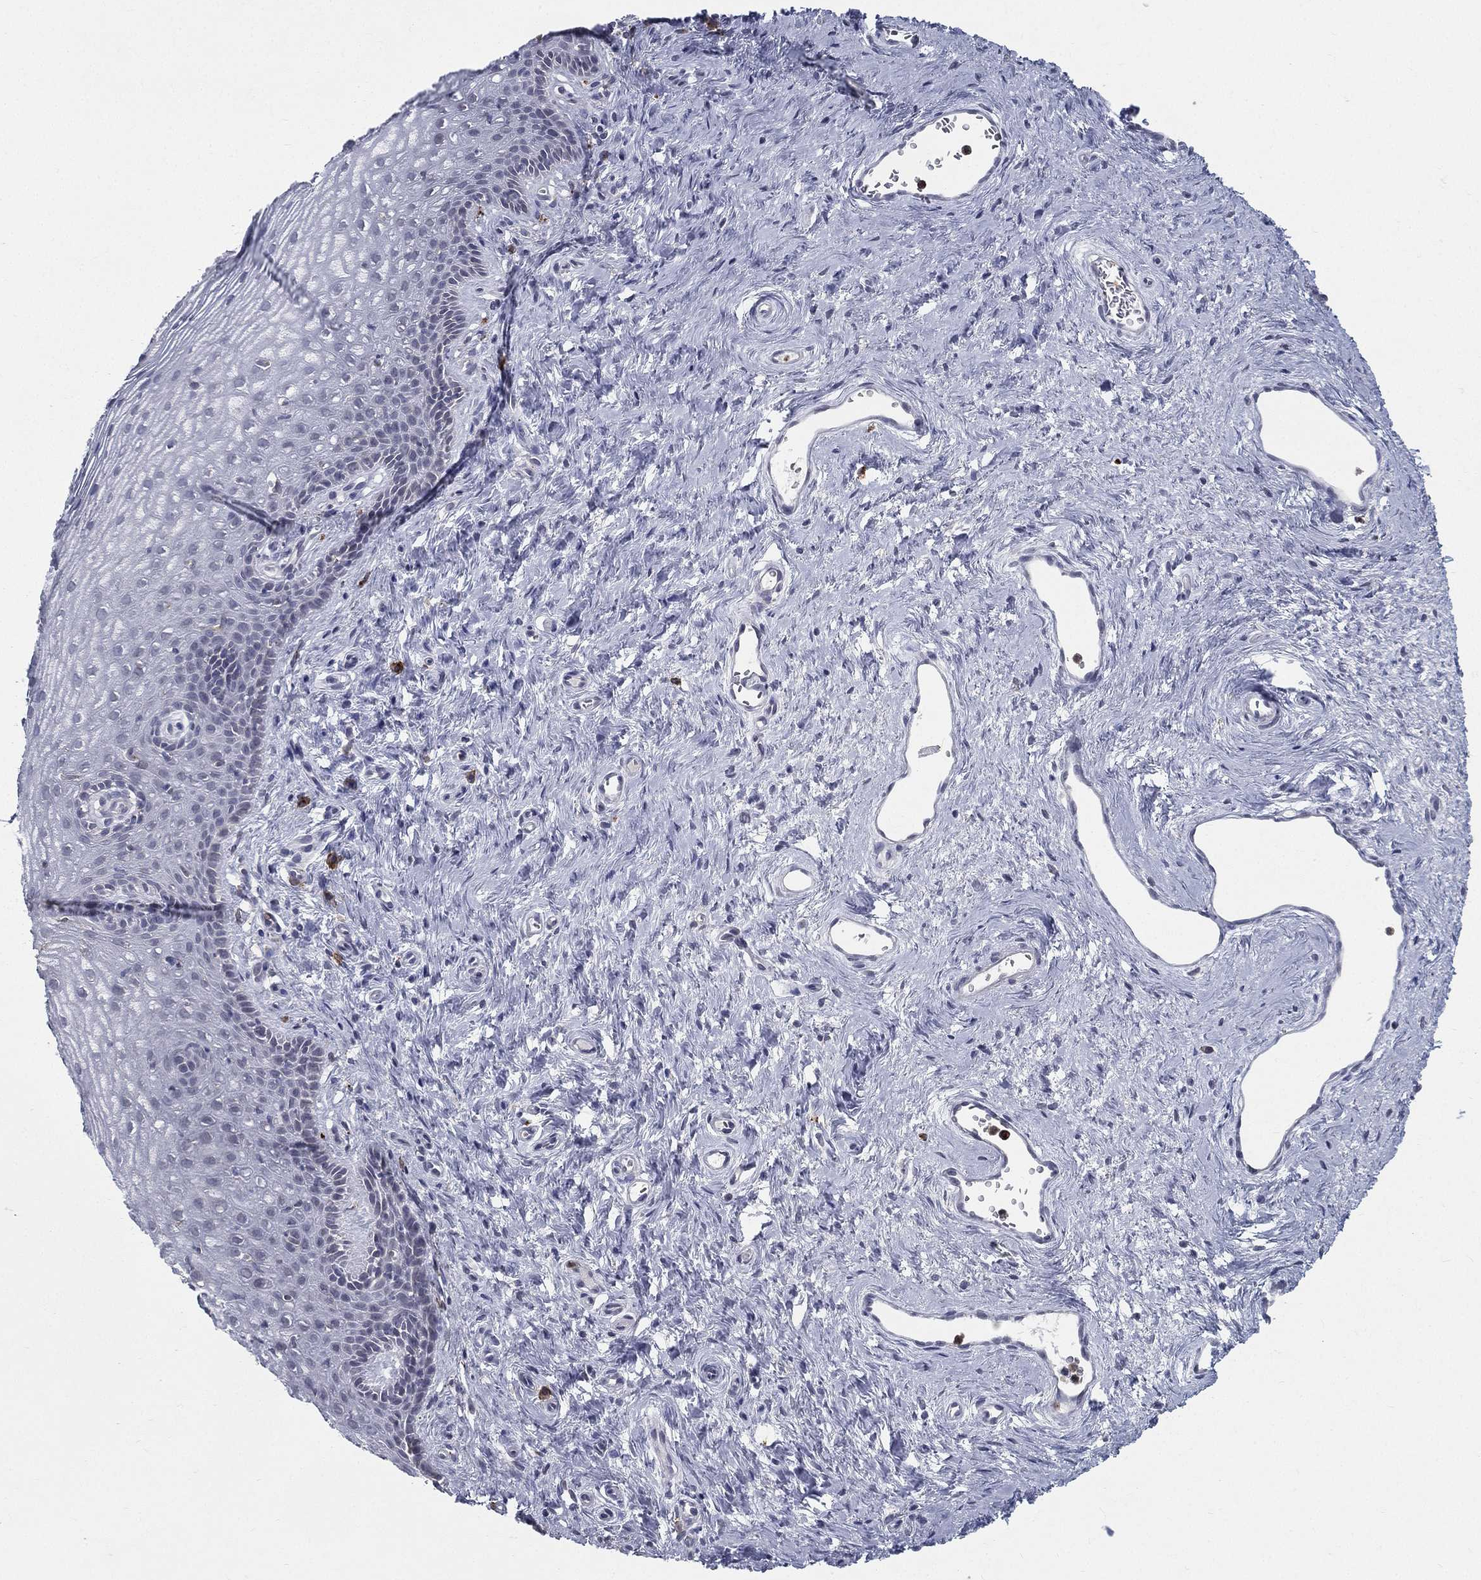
{"staining": {"intensity": "negative", "quantity": "none", "location": "none"}, "tissue": "vagina", "cell_type": "Squamous epithelial cells", "image_type": "normal", "snomed": [{"axis": "morphology", "description": "Normal tissue, NOS"}, {"axis": "topography", "description": "Vagina"}], "caption": "The histopathology image reveals no significant staining in squamous epithelial cells of vagina.", "gene": "EVI2B", "patient": {"sex": "female", "age": 45}}